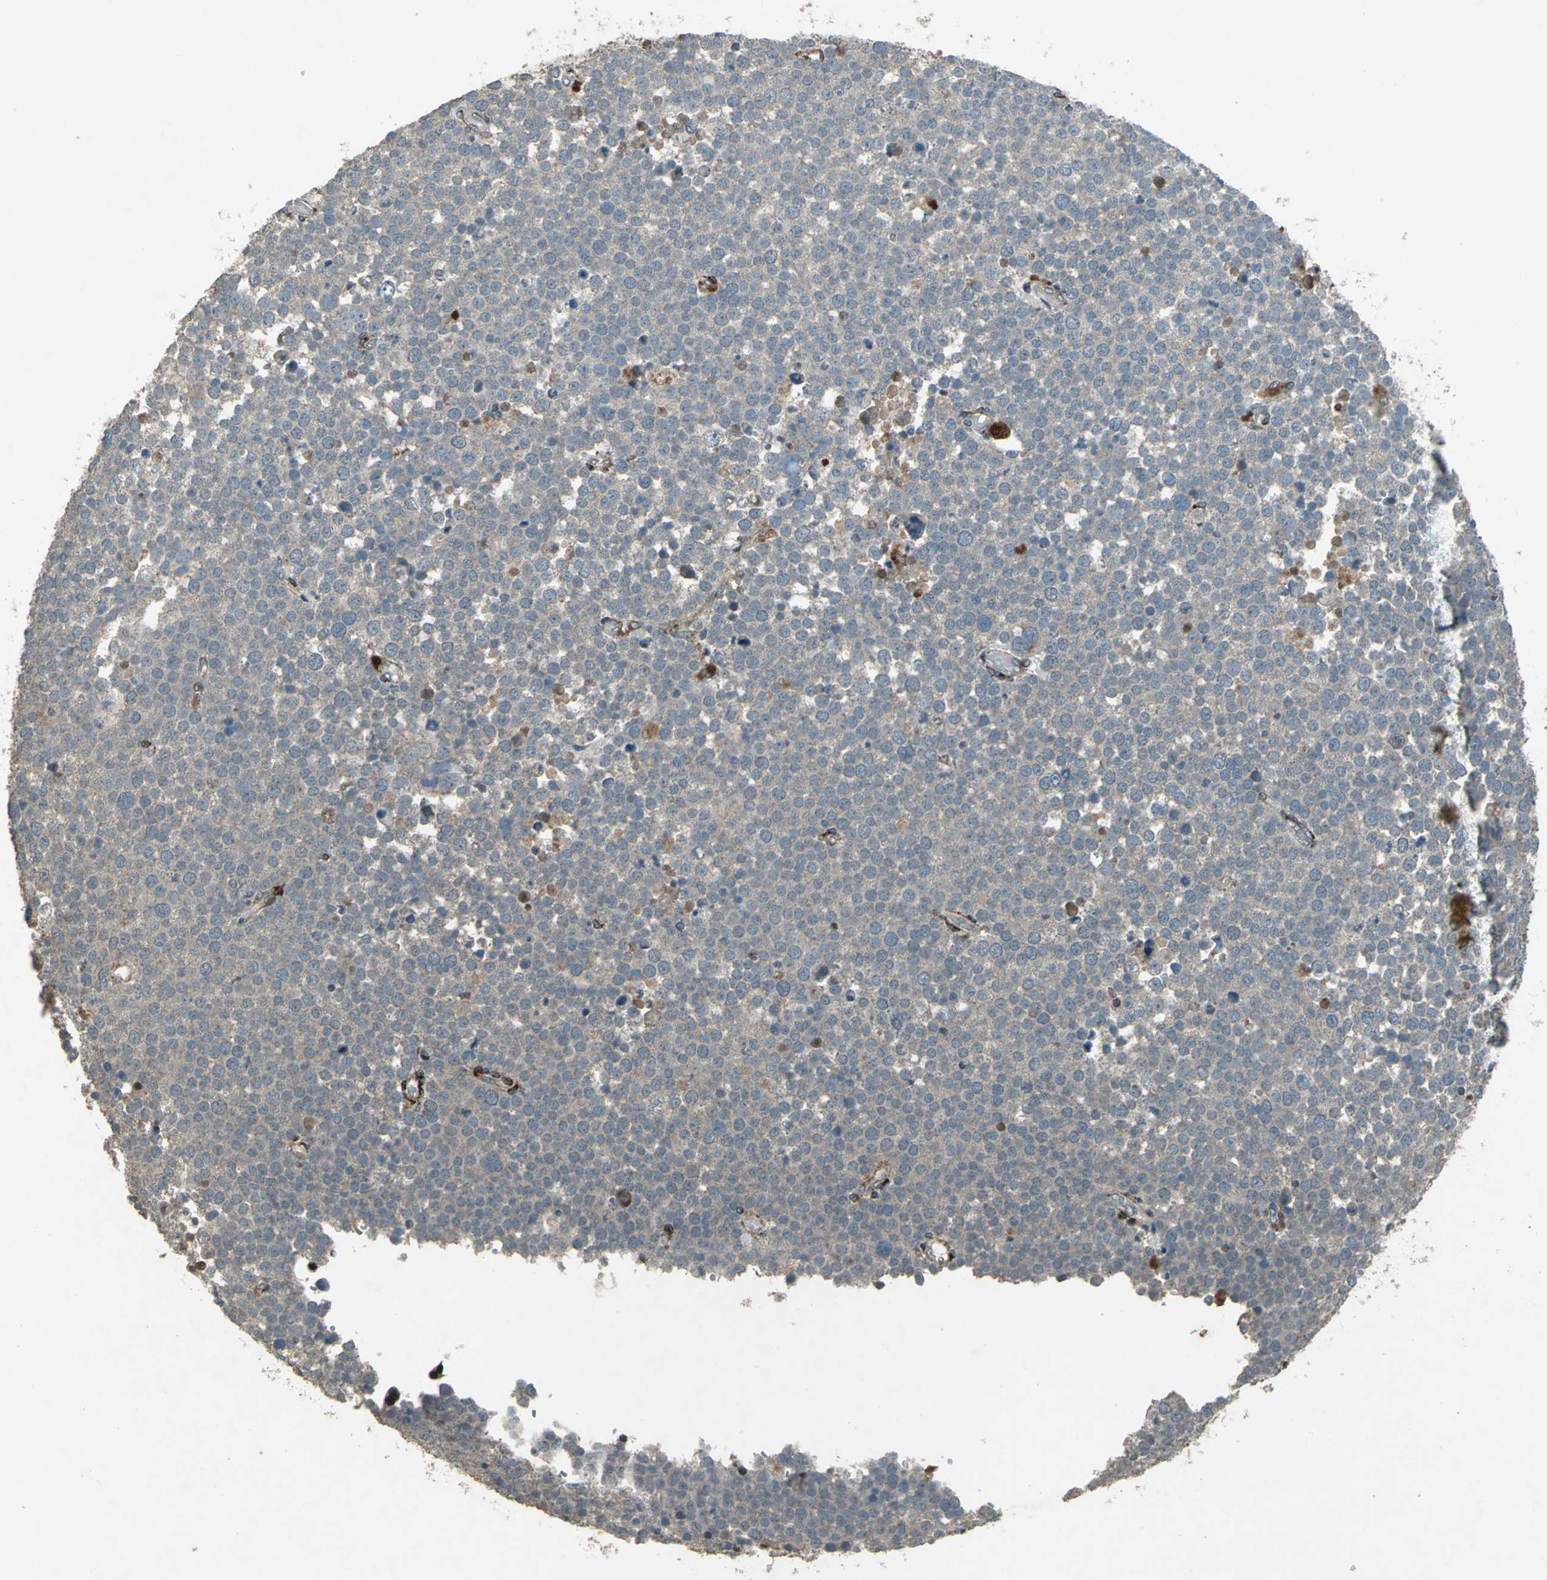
{"staining": {"intensity": "weak", "quantity": ">75%", "location": "cytoplasmic/membranous"}, "tissue": "testis cancer", "cell_type": "Tumor cells", "image_type": "cancer", "snomed": [{"axis": "morphology", "description": "Seminoma, NOS"}, {"axis": "topography", "description": "Testis"}], "caption": "DAB (3,3'-diaminobenzidine) immunohistochemical staining of testis cancer (seminoma) demonstrates weak cytoplasmic/membranous protein expression in about >75% of tumor cells.", "gene": "SEPTIN4", "patient": {"sex": "male", "age": 71}}